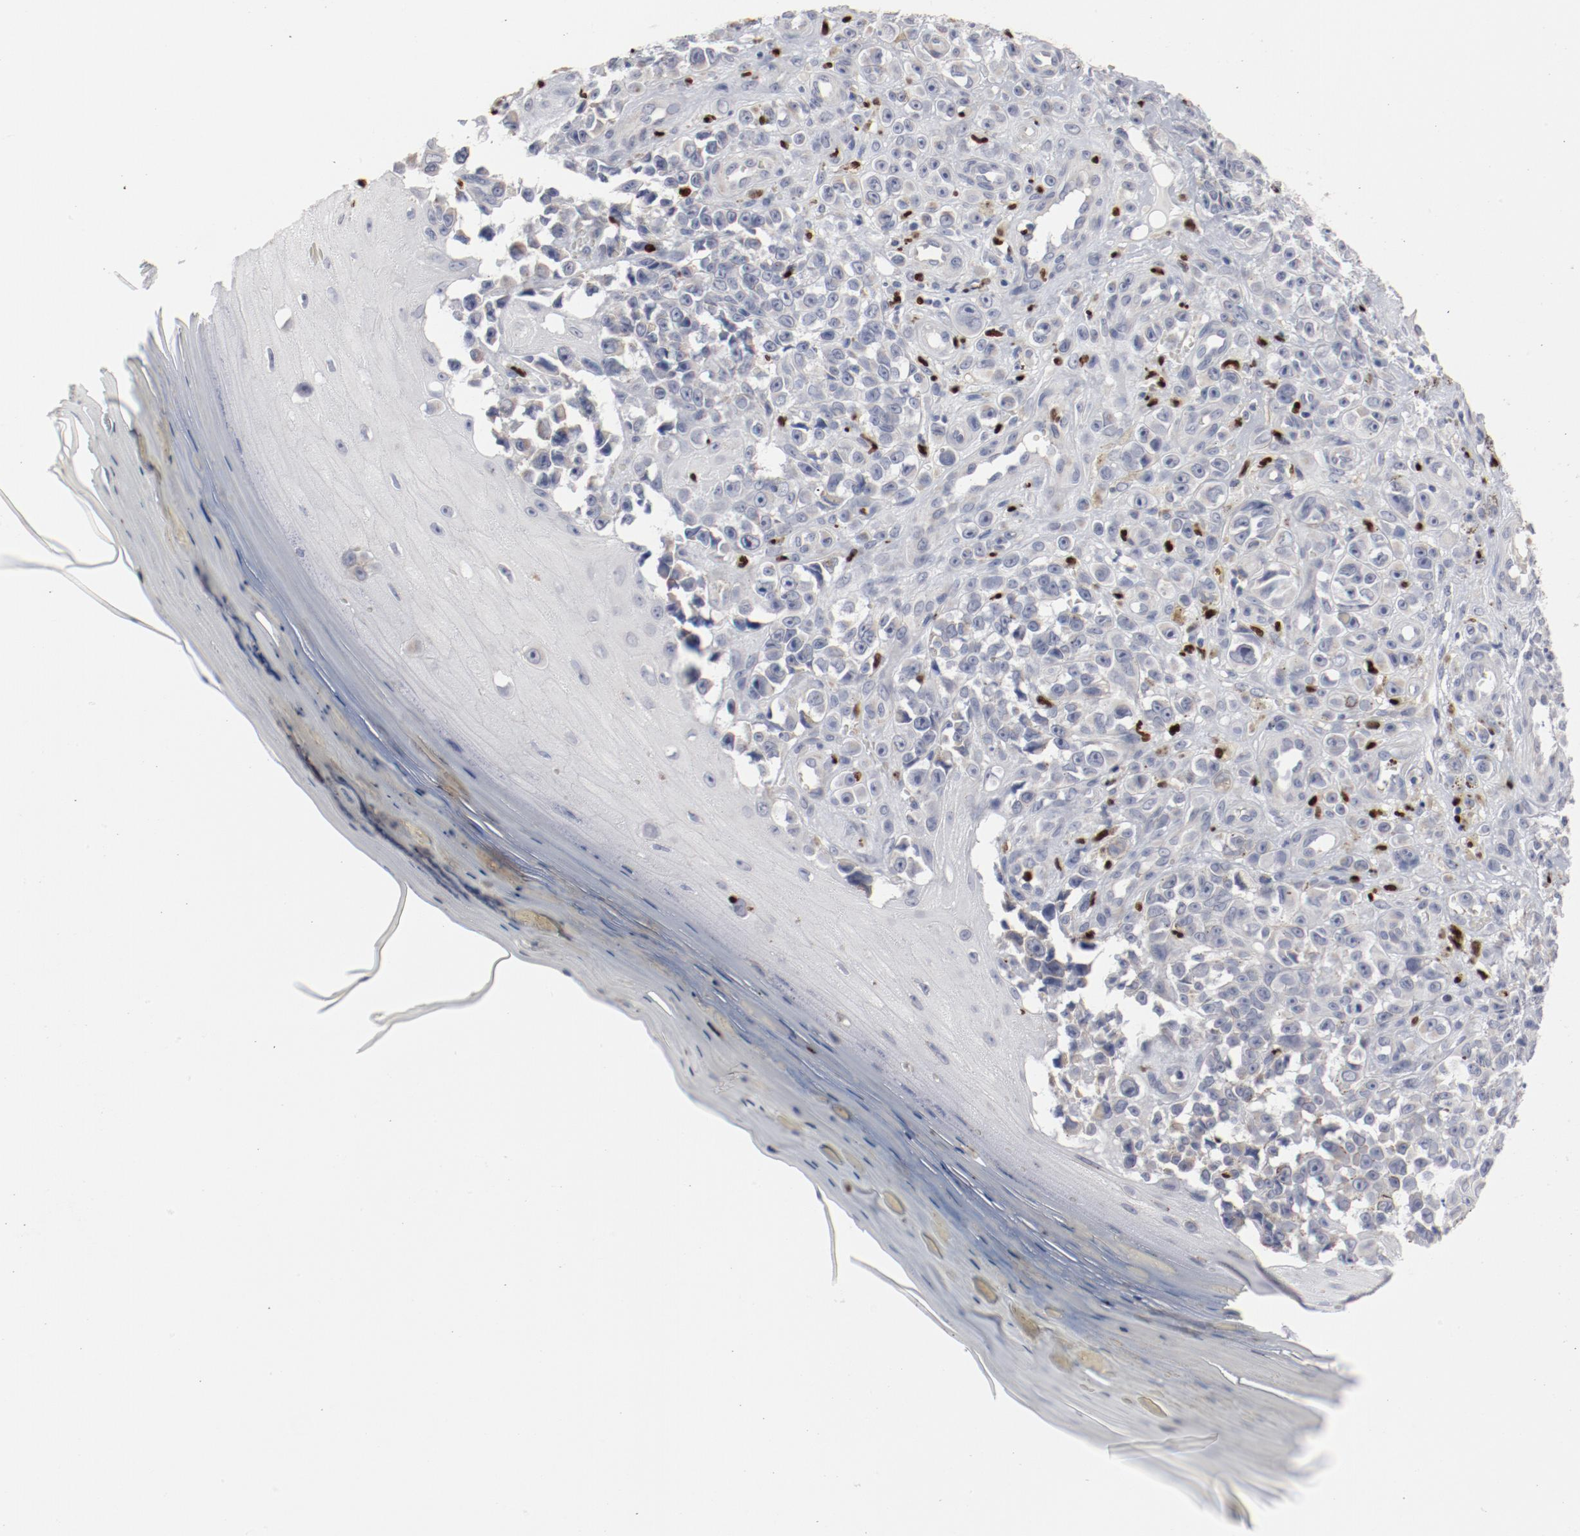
{"staining": {"intensity": "negative", "quantity": "none", "location": "none"}, "tissue": "melanoma", "cell_type": "Tumor cells", "image_type": "cancer", "snomed": [{"axis": "morphology", "description": "Malignant melanoma, NOS"}, {"axis": "topography", "description": "Skin"}], "caption": "Malignant melanoma was stained to show a protein in brown. There is no significant expression in tumor cells.", "gene": "SPI1", "patient": {"sex": "female", "age": 82}}